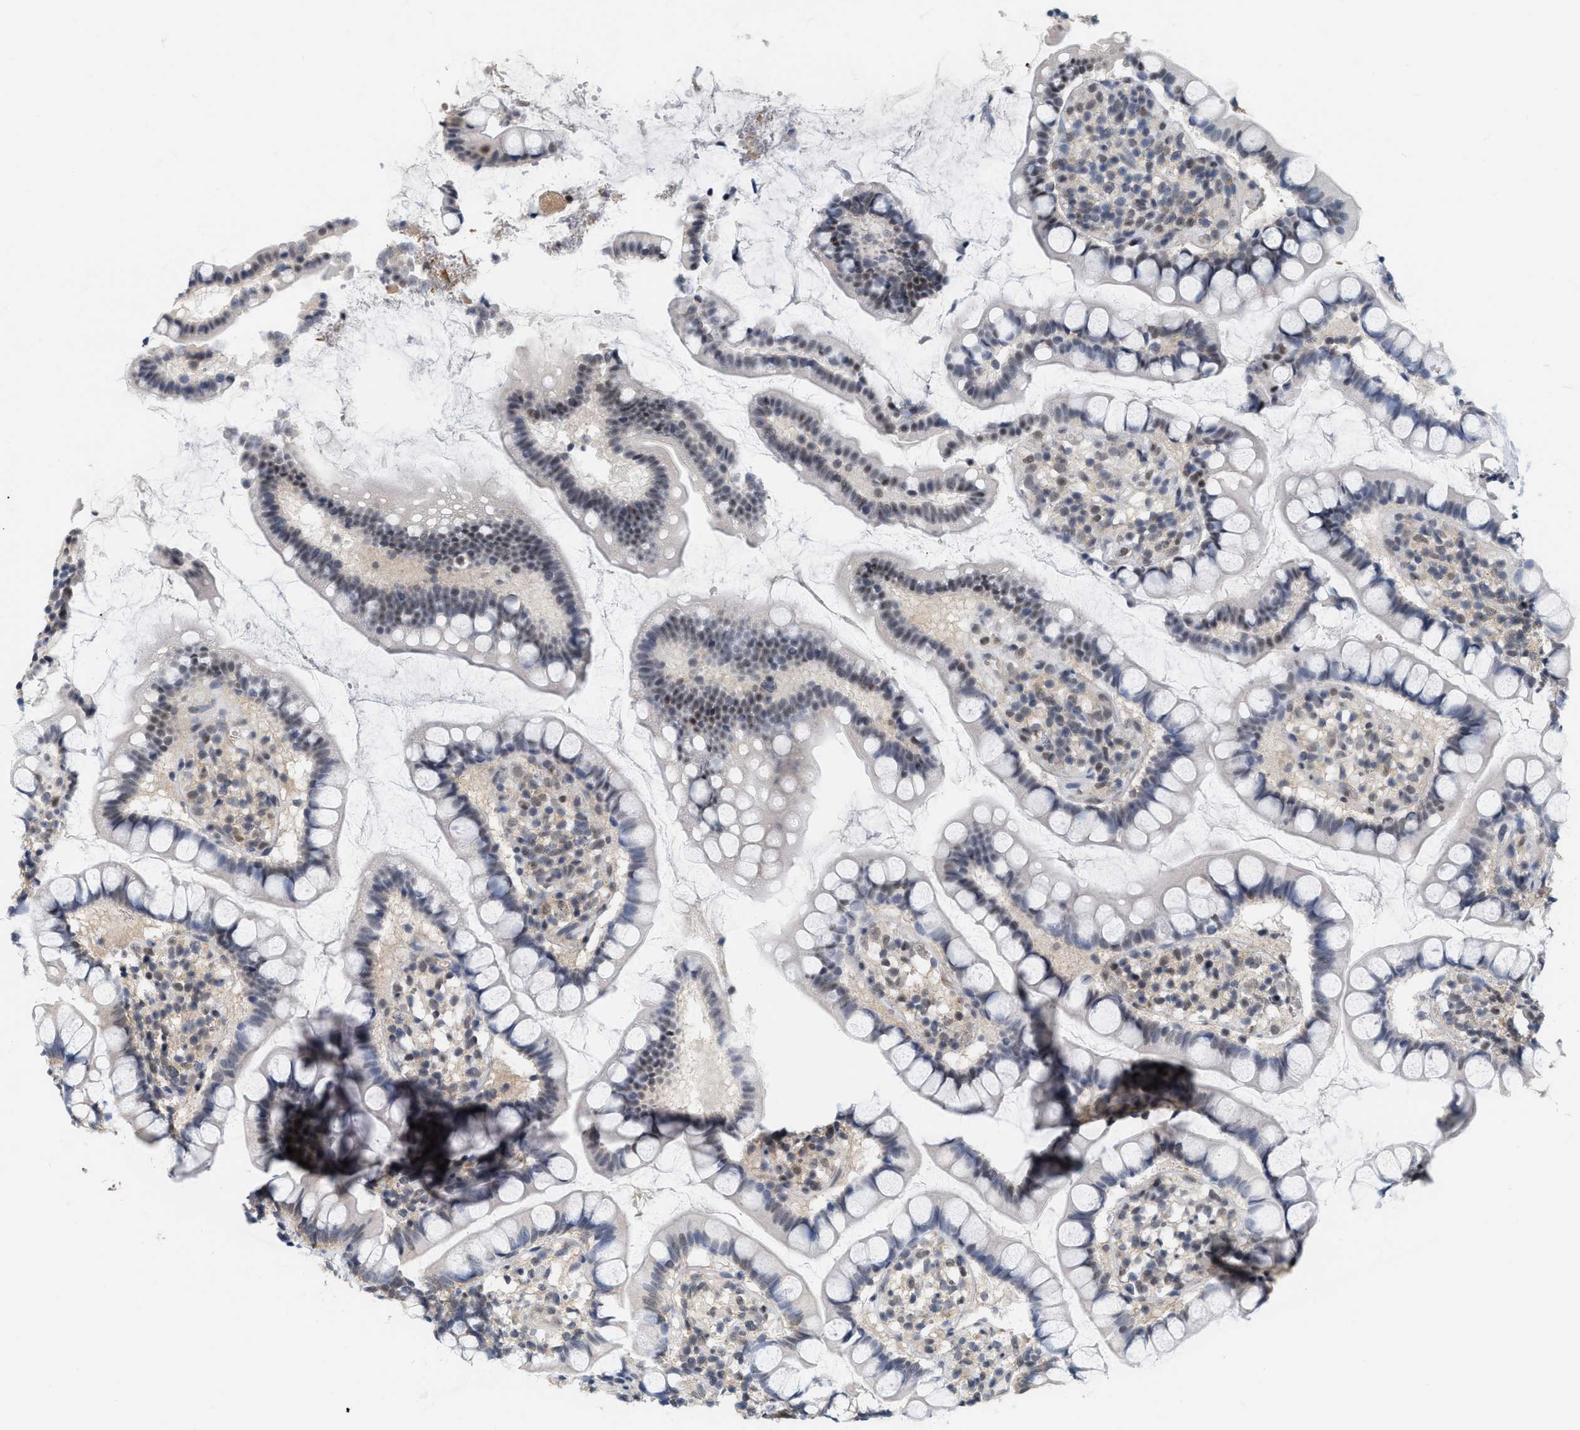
{"staining": {"intensity": "moderate", "quantity": "<25%", "location": "nuclear"}, "tissue": "small intestine", "cell_type": "Glandular cells", "image_type": "normal", "snomed": [{"axis": "morphology", "description": "Normal tissue, NOS"}, {"axis": "topography", "description": "Small intestine"}], "caption": "Small intestine stained for a protein reveals moderate nuclear positivity in glandular cells. (DAB = brown stain, brightfield microscopy at high magnification).", "gene": "RUVBL1", "patient": {"sex": "female", "age": 84}}